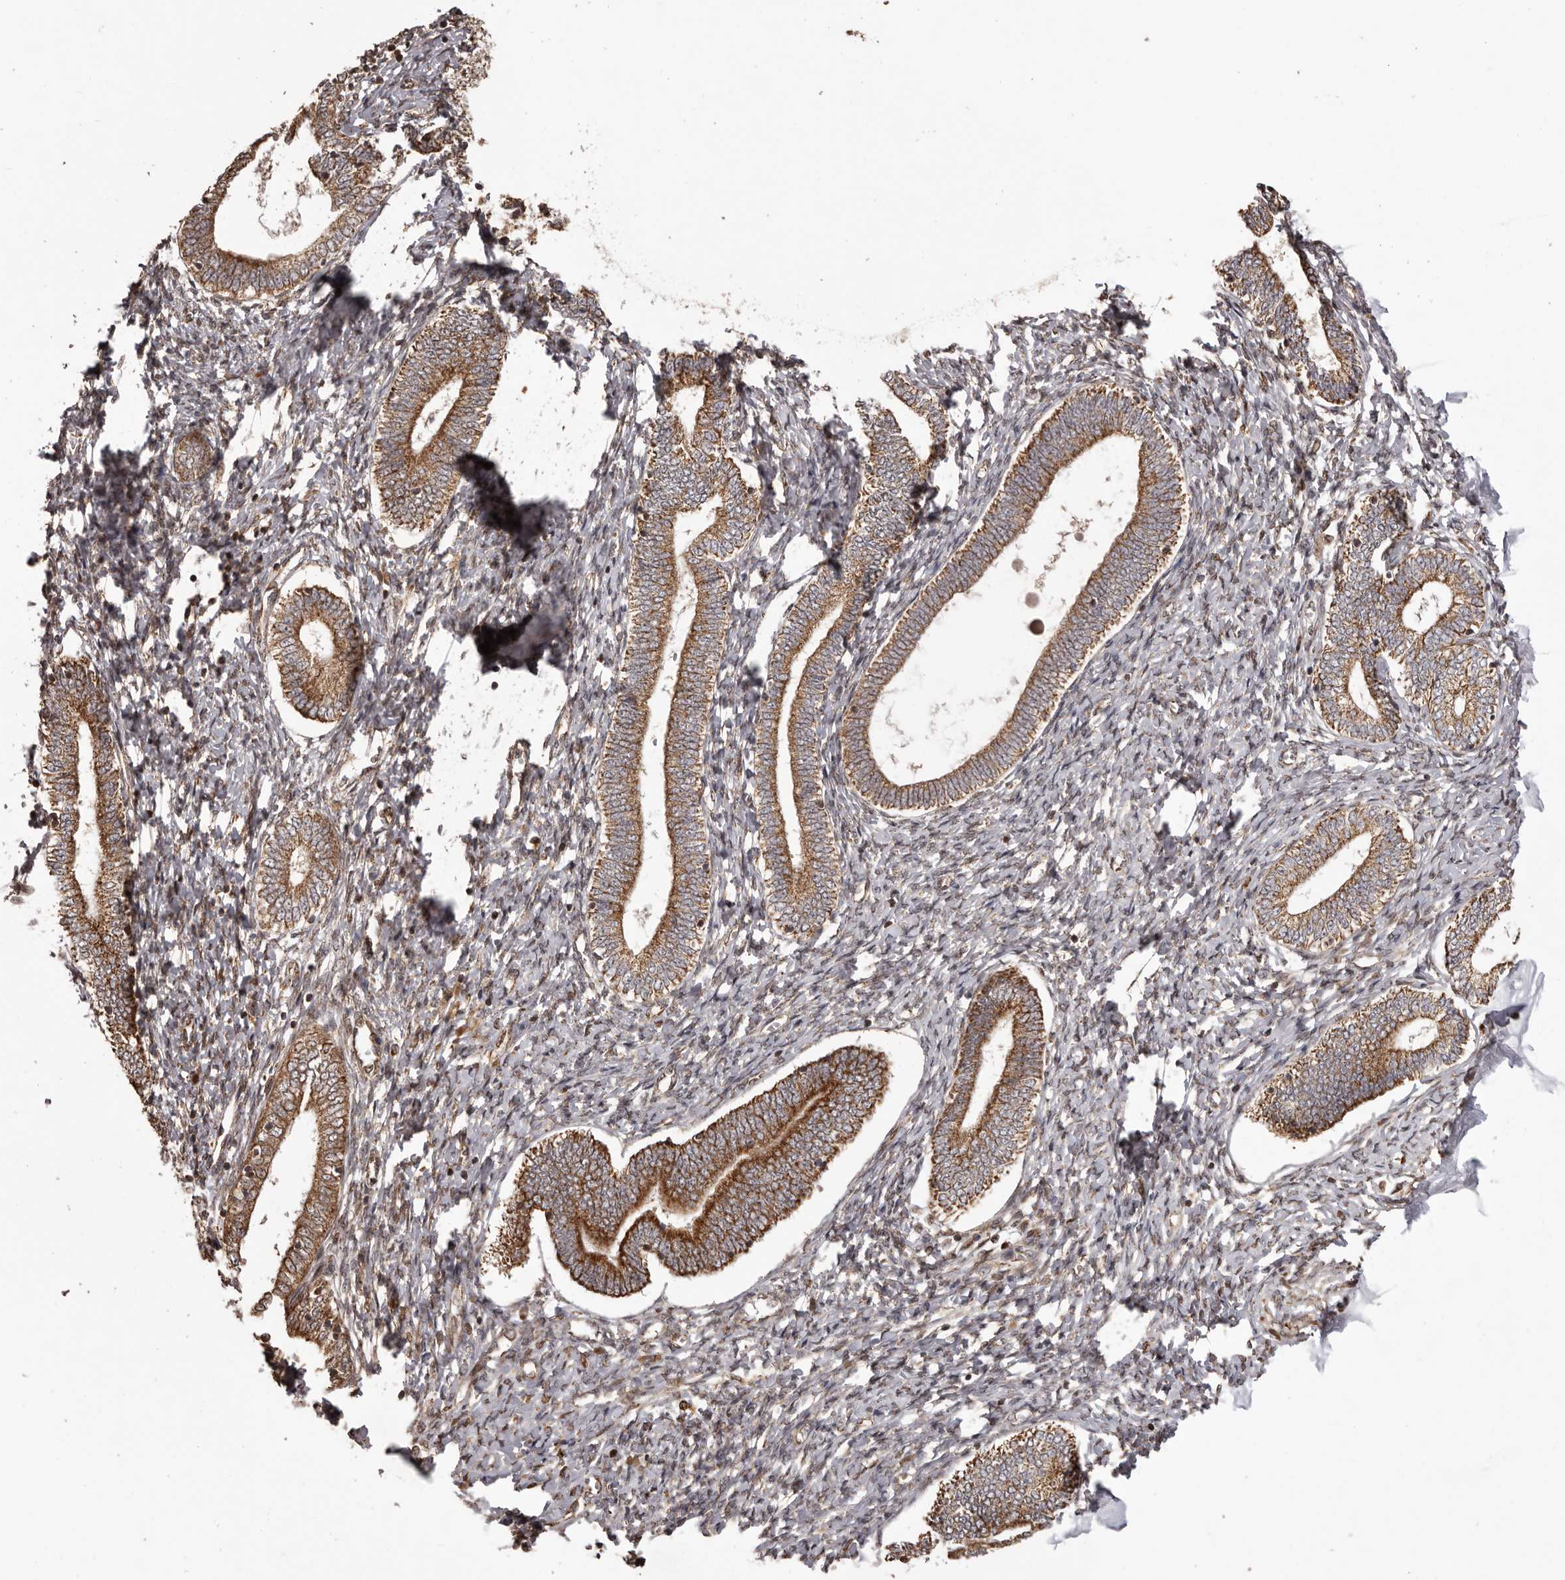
{"staining": {"intensity": "weak", "quantity": ">75%", "location": "cytoplasmic/membranous"}, "tissue": "endometrium", "cell_type": "Cells in endometrial stroma", "image_type": "normal", "snomed": [{"axis": "morphology", "description": "Normal tissue, NOS"}, {"axis": "topography", "description": "Endometrium"}], "caption": "DAB (3,3'-diaminobenzidine) immunohistochemical staining of normal endometrium displays weak cytoplasmic/membranous protein expression in about >75% of cells in endometrial stroma.", "gene": "CHRM2", "patient": {"sex": "female", "age": 72}}